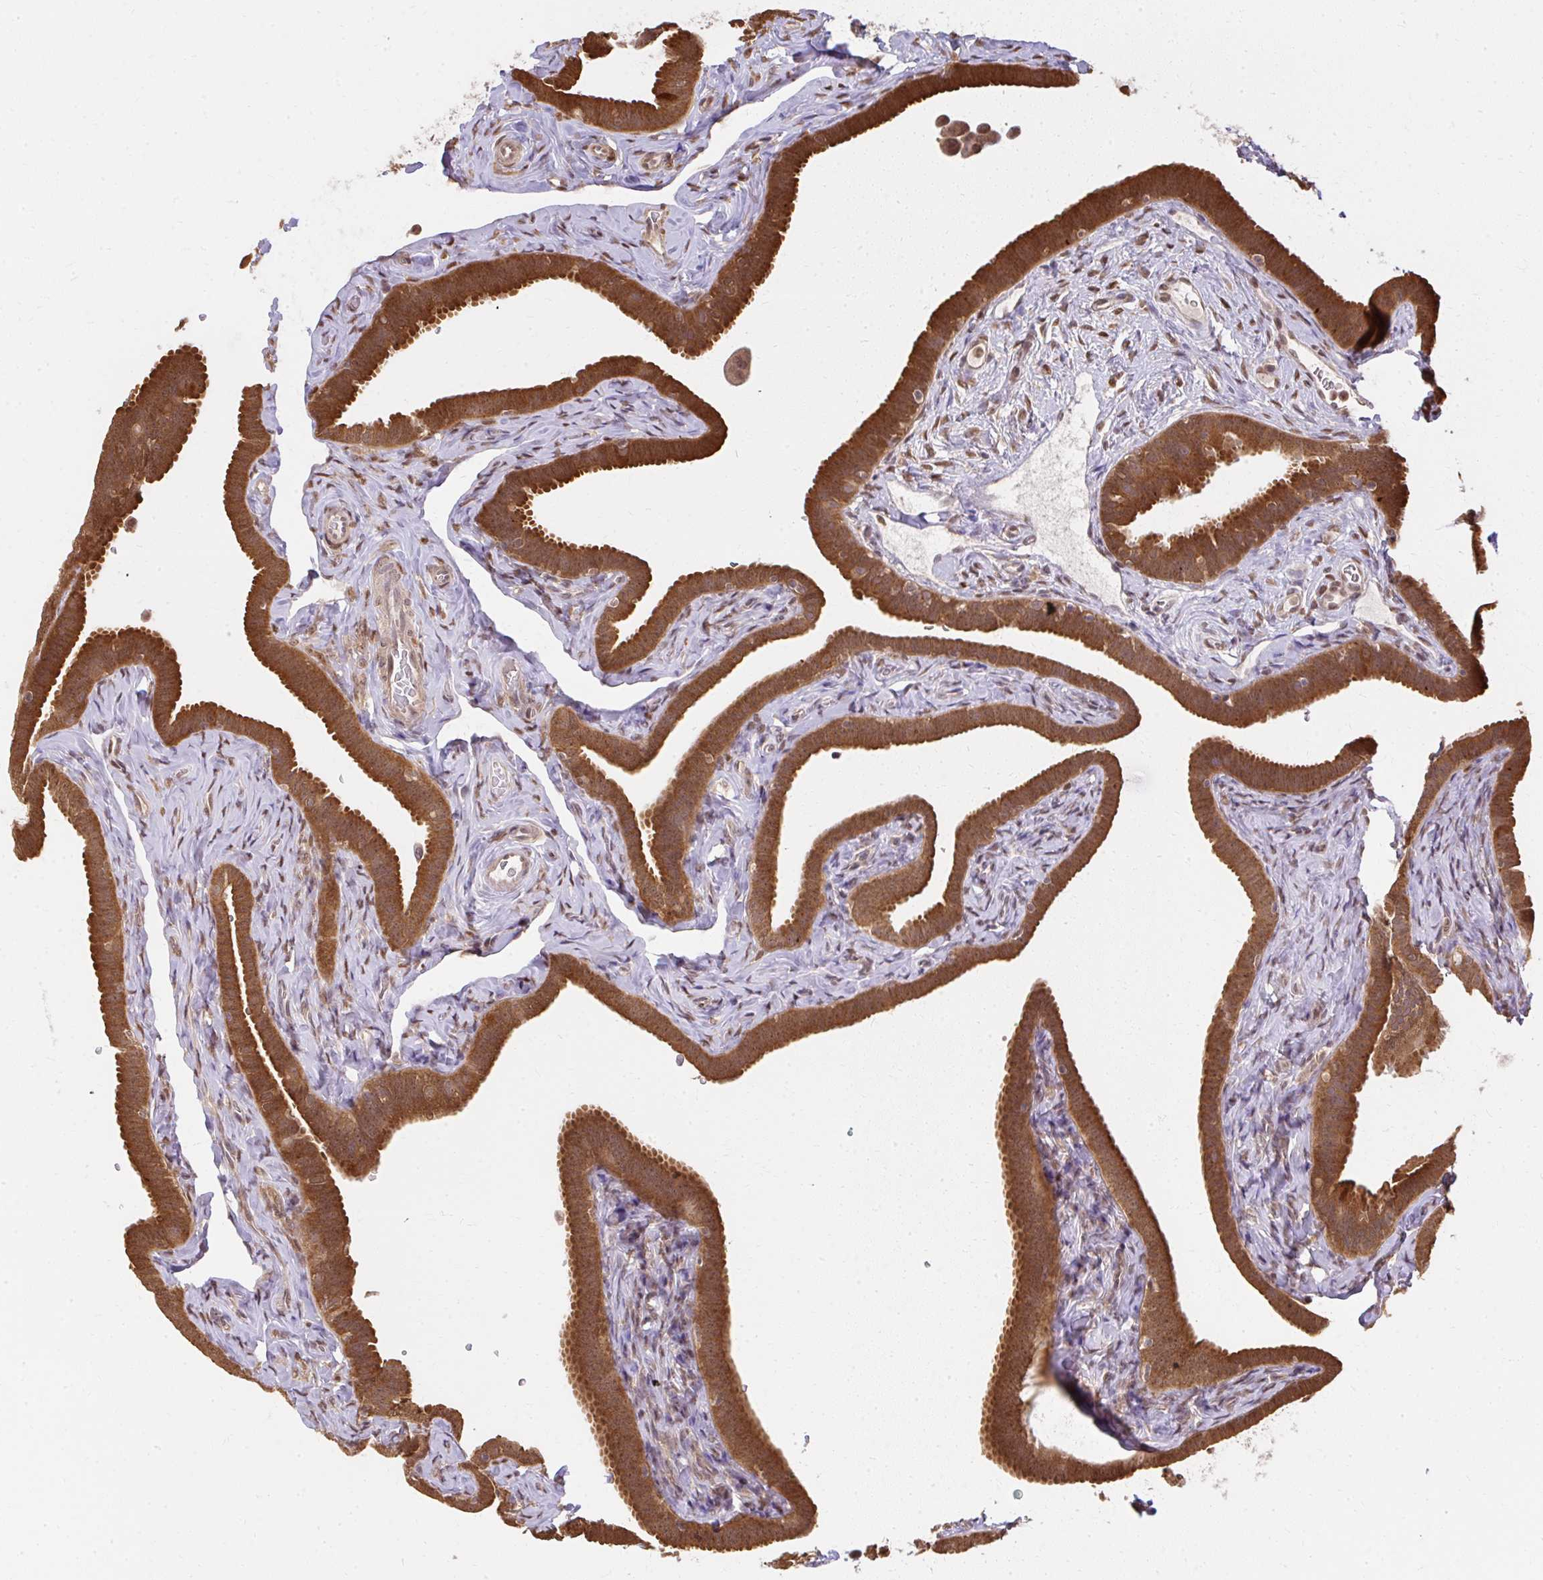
{"staining": {"intensity": "strong", "quantity": ">75%", "location": "cytoplasmic/membranous"}, "tissue": "fallopian tube", "cell_type": "Glandular cells", "image_type": "normal", "snomed": [{"axis": "morphology", "description": "Normal tissue, NOS"}, {"axis": "topography", "description": "Fallopian tube"}], "caption": "IHC micrograph of benign fallopian tube stained for a protein (brown), which demonstrates high levels of strong cytoplasmic/membranous staining in approximately >75% of glandular cells.", "gene": "LARS2", "patient": {"sex": "female", "age": 69}}